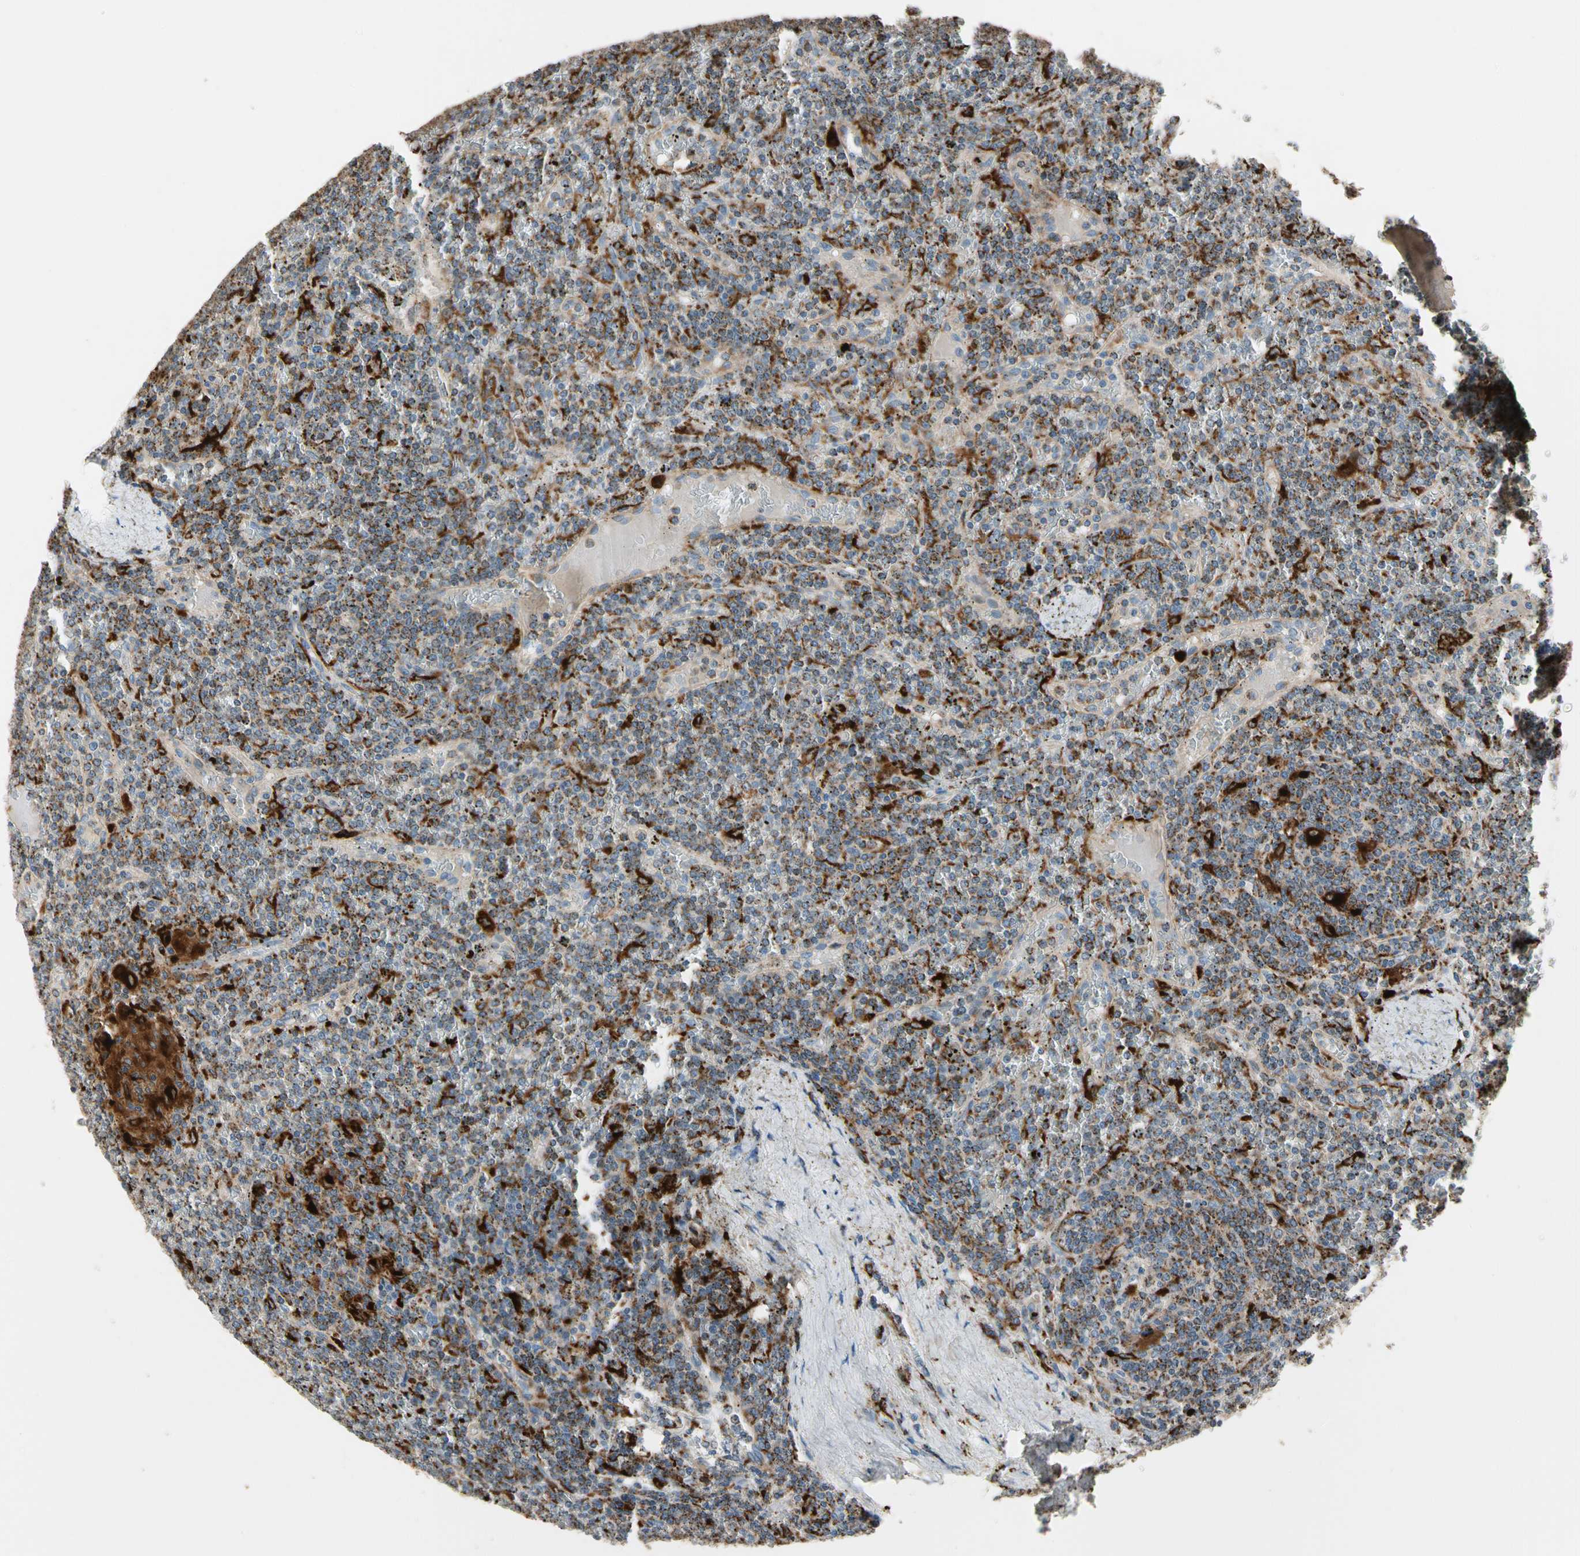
{"staining": {"intensity": "strong", "quantity": "25%-75%", "location": "cytoplasmic/membranous"}, "tissue": "lymphoma", "cell_type": "Tumor cells", "image_type": "cancer", "snomed": [{"axis": "morphology", "description": "Malignant lymphoma, non-Hodgkin's type, Low grade"}, {"axis": "topography", "description": "Spleen"}], "caption": "Lymphoma stained with a brown dye displays strong cytoplasmic/membranous positive expression in about 25%-75% of tumor cells.", "gene": "GM2A", "patient": {"sex": "female", "age": 19}}